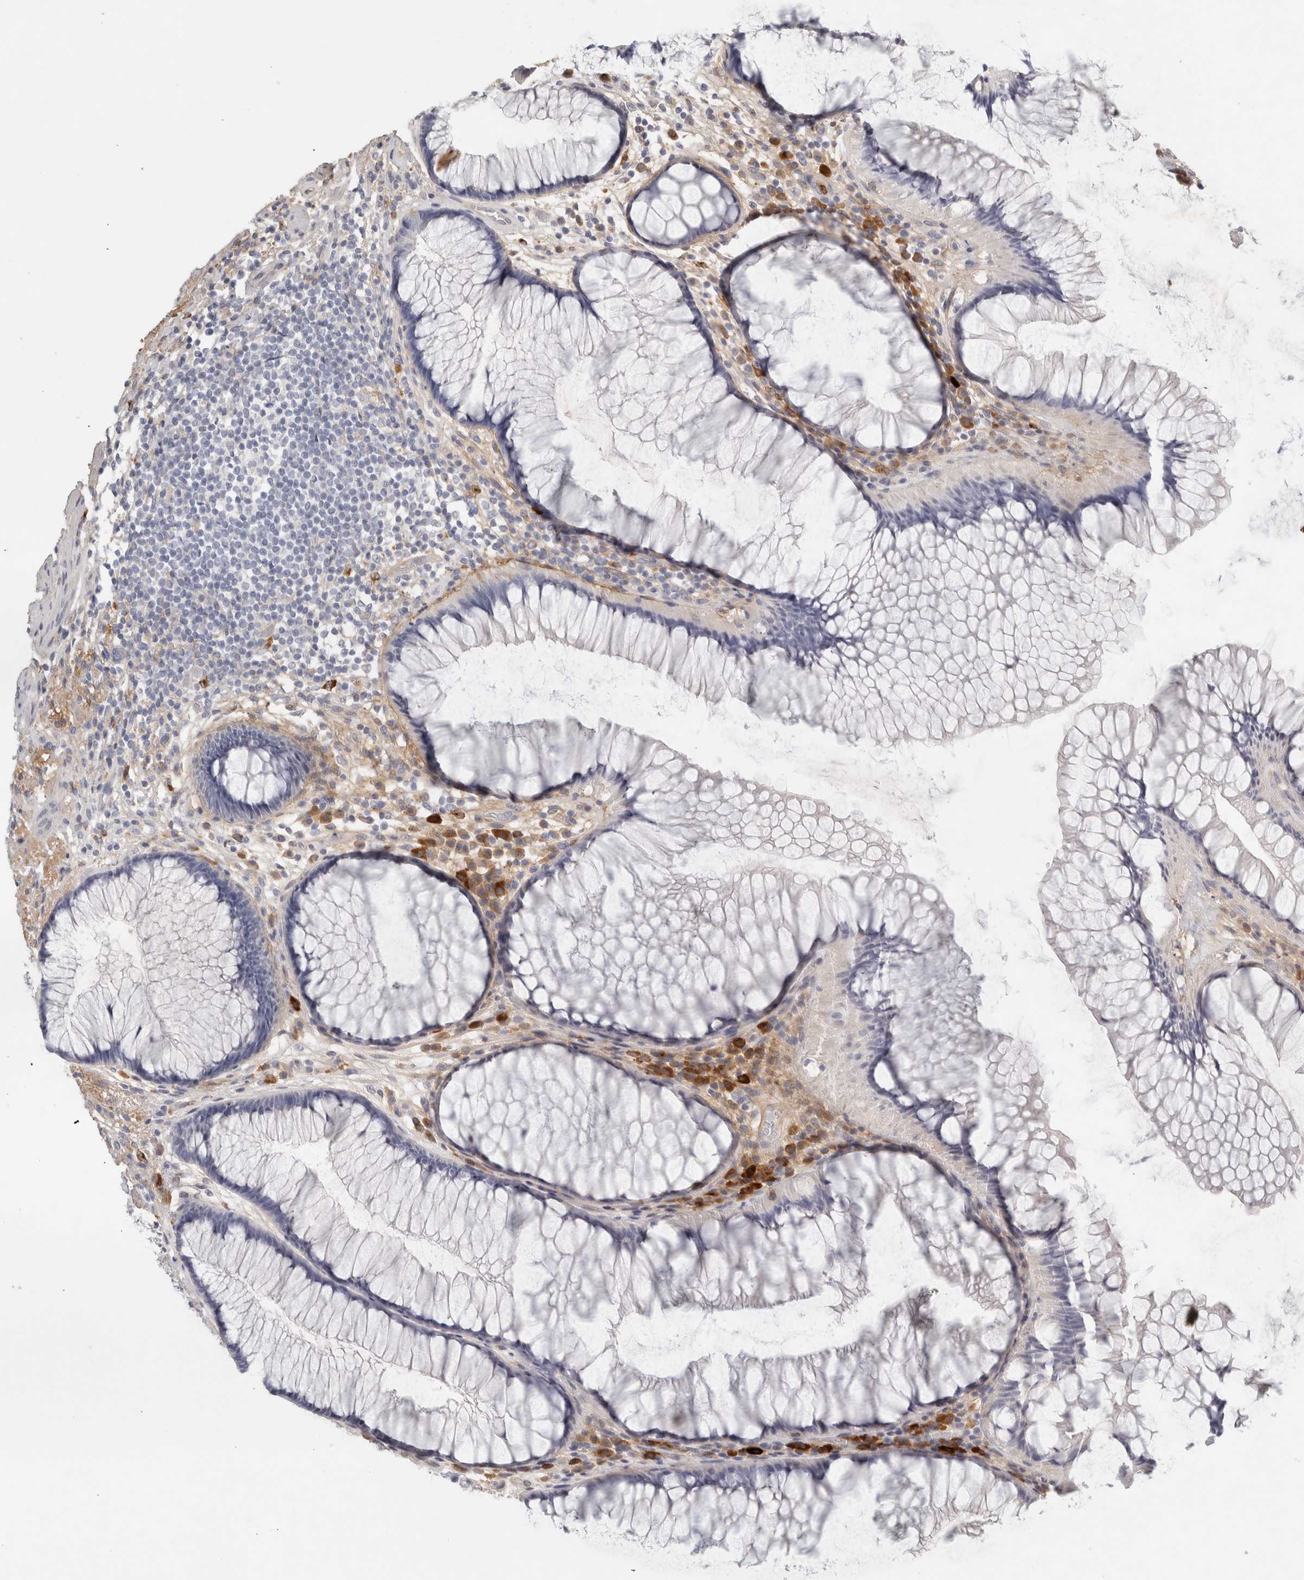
{"staining": {"intensity": "negative", "quantity": "none", "location": "none"}, "tissue": "rectum", "cell_type": "Glandular cells", "image_type": "normal", "snomed": [{"axis": "morphology", "description": "Normal tissue, NOS"}, {"axis": "topography", "description": "Rectum"}], "caption": "Glandular cells are negative for brown protein staining in benign rectum. (Immunohistochemistry (ihc), brightfield microscopy, high magnification).", "gene": "FGL2", "patient": {"sex": "male", "age": 51}}